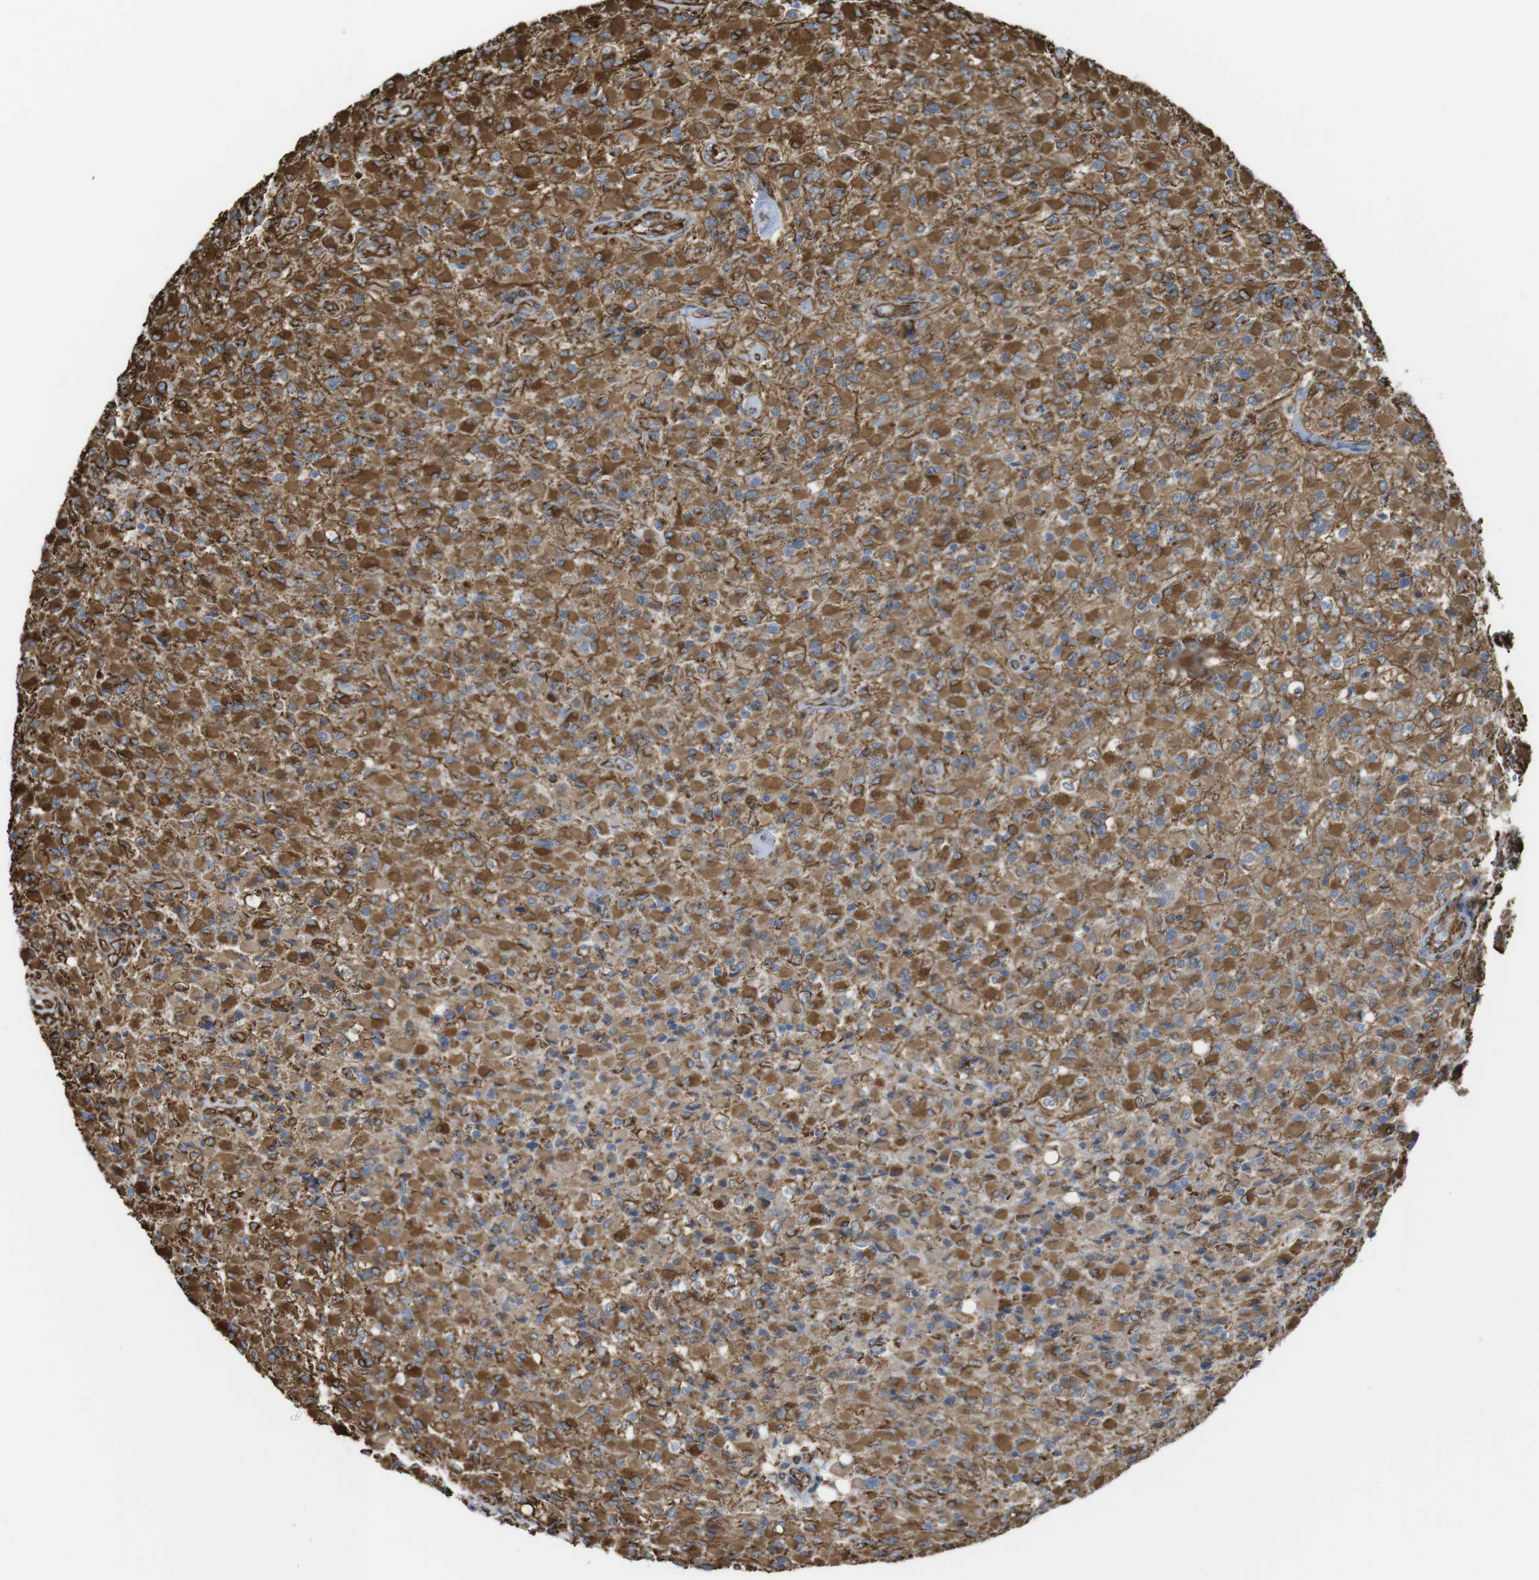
{"staining": {"intensity": "strong", "quantity": ">75%", "location": "cytoplasmic/membranous"}, "tissue": "glioma", "cell_type": "Tumor cells", "image_type": "cancer", "snomed": [{"axis": "morphology", "description": "Glioma, malignant, High grade"}, {"axis": "topography", "description": "Brain"}], "caption": "A brown stain shows strong cytoplasmic/membranous staining of a protein in human glioma tumor cells.", "gene": "RALGPS1", "patient": {"sex": "male", "age": 71}}